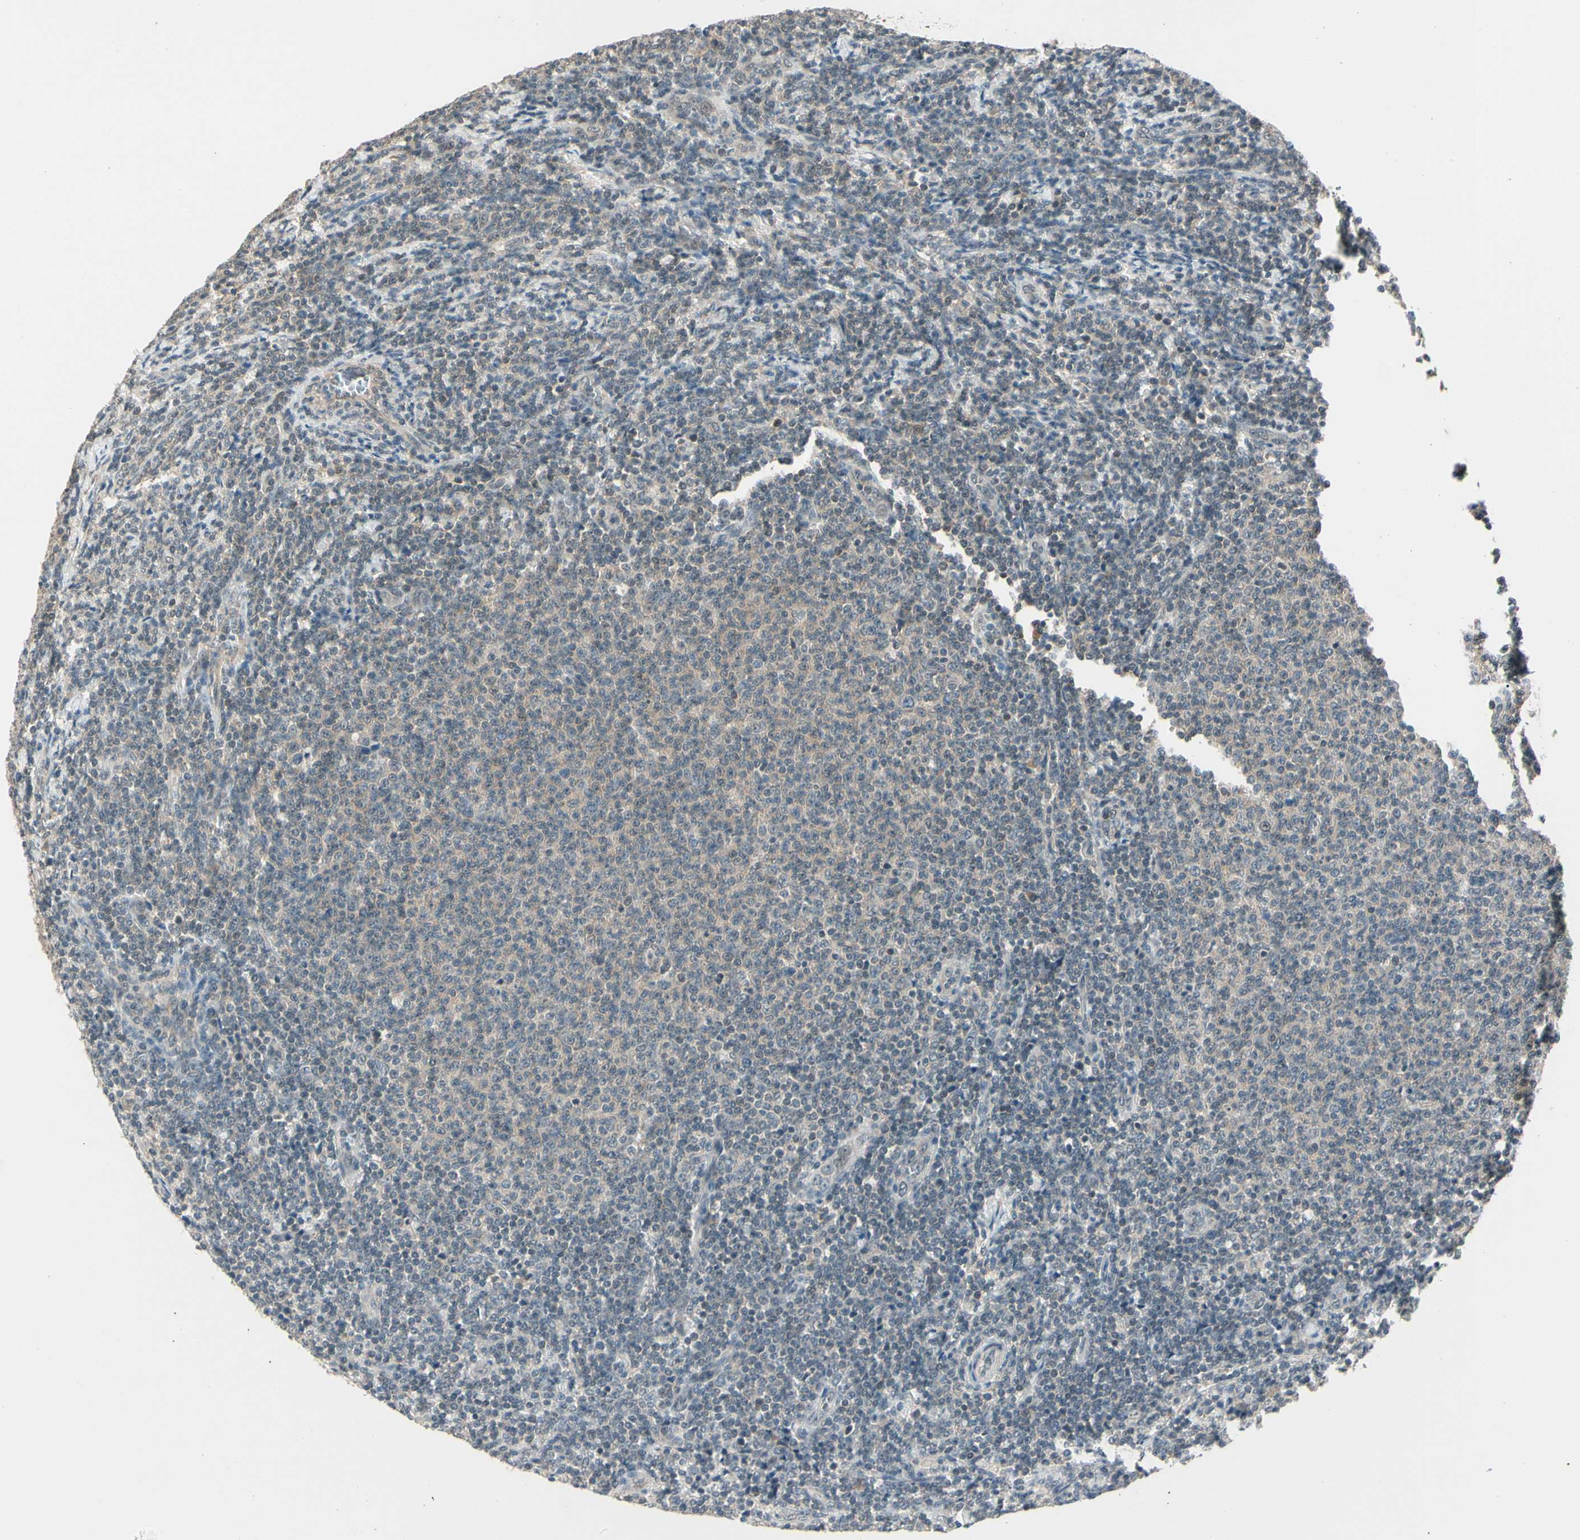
{"staining": {"intensity": "weak", "quantity": "25%-75%", "location": "cytoplasmic/membranous"}, "tissue": "lymphoma", "cell_type": "Tumor cells", "image_type": "cancer", "snomed": [{"axis": "morphology", "description": "Malignant lymphoma, non-Hodgkin's type, Low grade"}, {"axis": "topography", "description": "Lymph node"}], "caption": "Immunohistochemistry (IHC) micrograph of neoplastic tissue: human malignant lymphoma, non-Hodgkin's type (low-grade) stained using IHC displays low levels of weak protein expression localized specifically in the cytoplasmic/membranous of tumor cells, appearing as a cytoplasmic/membranous brown color.", "gene": "ZSCAN12", "patient": {"sex": "male", "age": 66}}